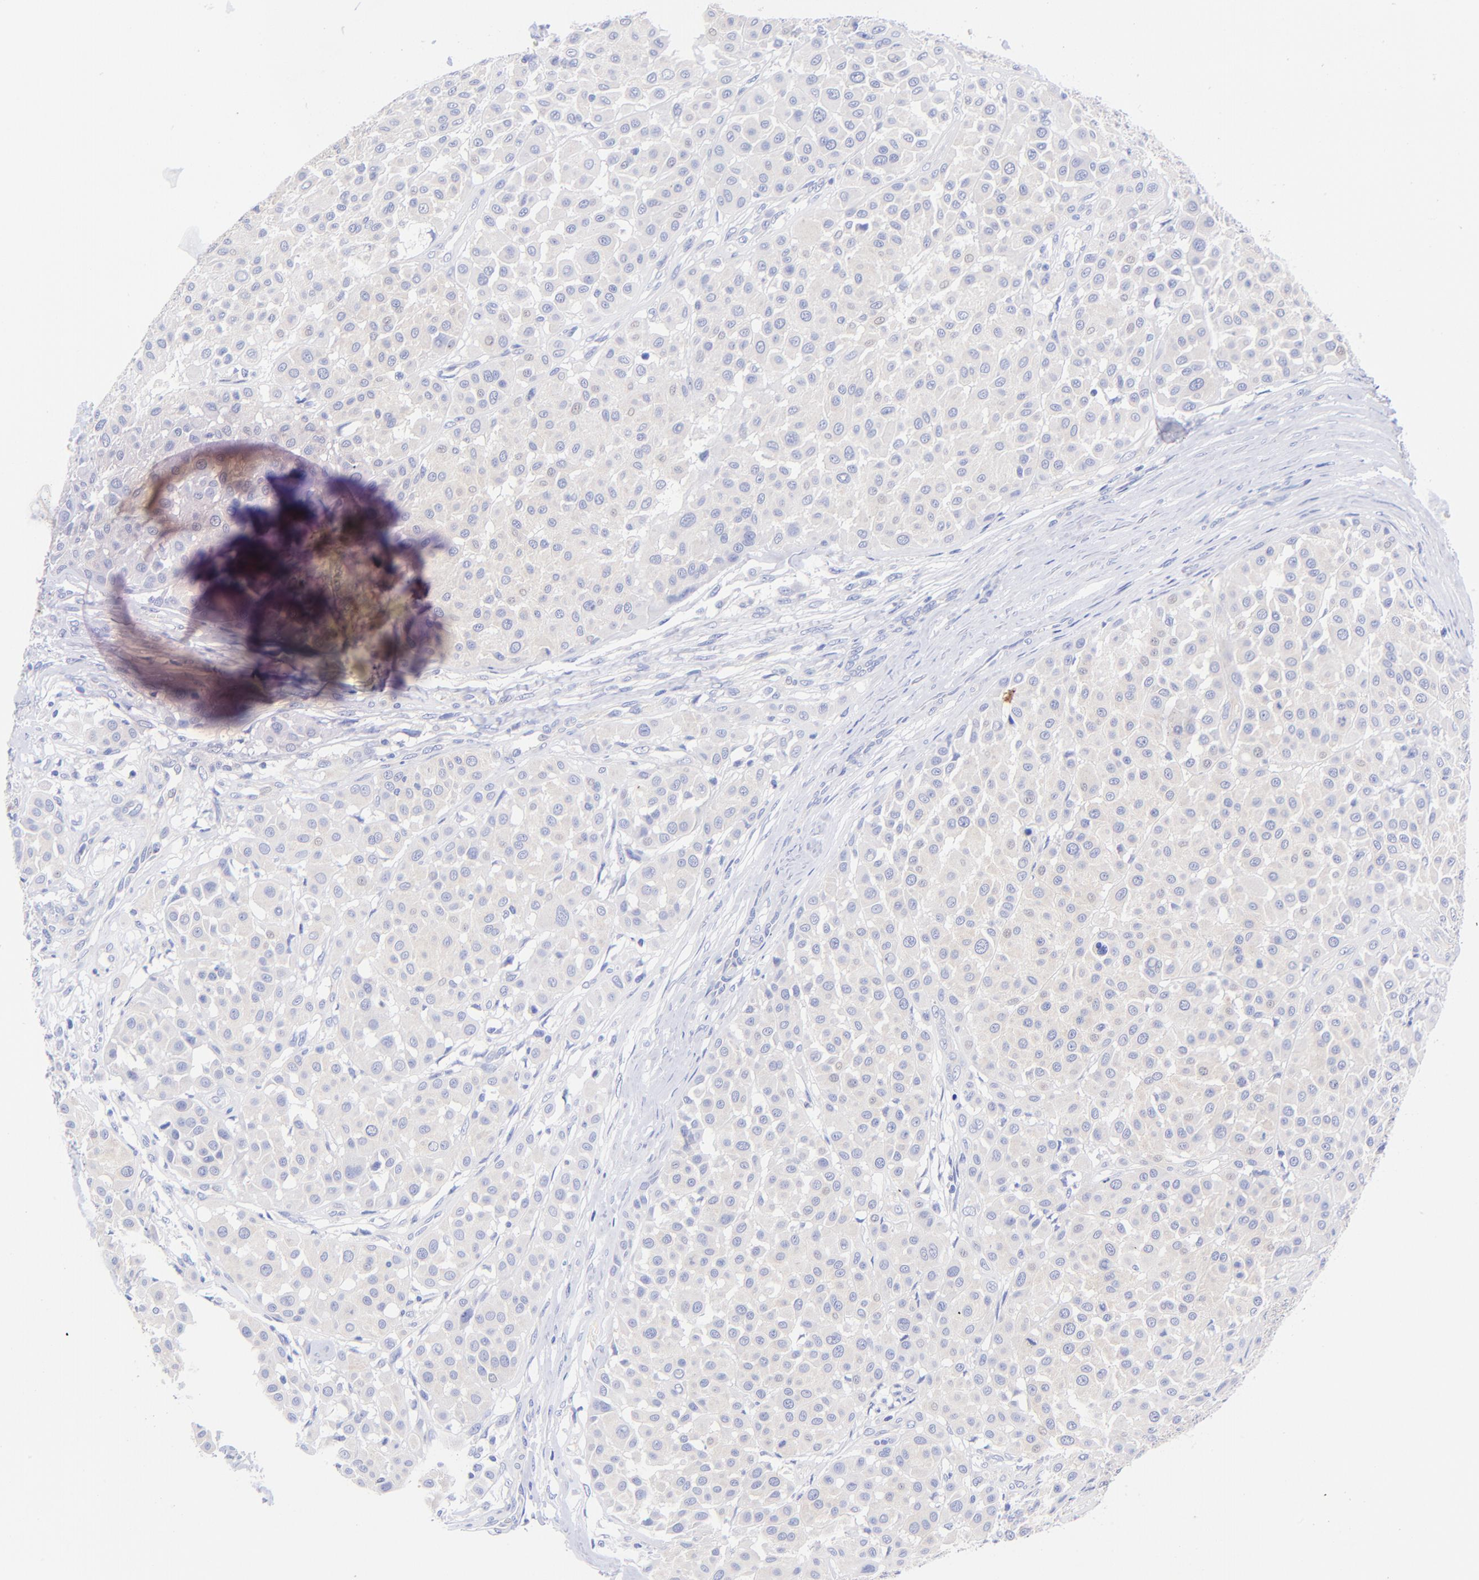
{"staining": {"intensity": "negative", "quantity": "none", "location": "none"}, "tissue": "melanoma", "cell_type": "Tumor cells", "image_type": "cancer", "snomed": [{"axis": "morphology", "description": "Malignant melanoma, Metastatic site"}, {"axis": "topography", "description": "Soft tissue"}], "caption": "Immunohistochemistry (IHC) photomicrograph of melanoma stained for a protein (brown), which reveals no positivity in tumor cells. (Stains: DAB (3,3'-diaminobenzidine) immunohistochemistry (IHC) with hematoxylin counter stain, Microscopy: brightfield microscopy at high magnification).", "gene": "GPHN", "patient": {"sex": "male", "age": 41}}